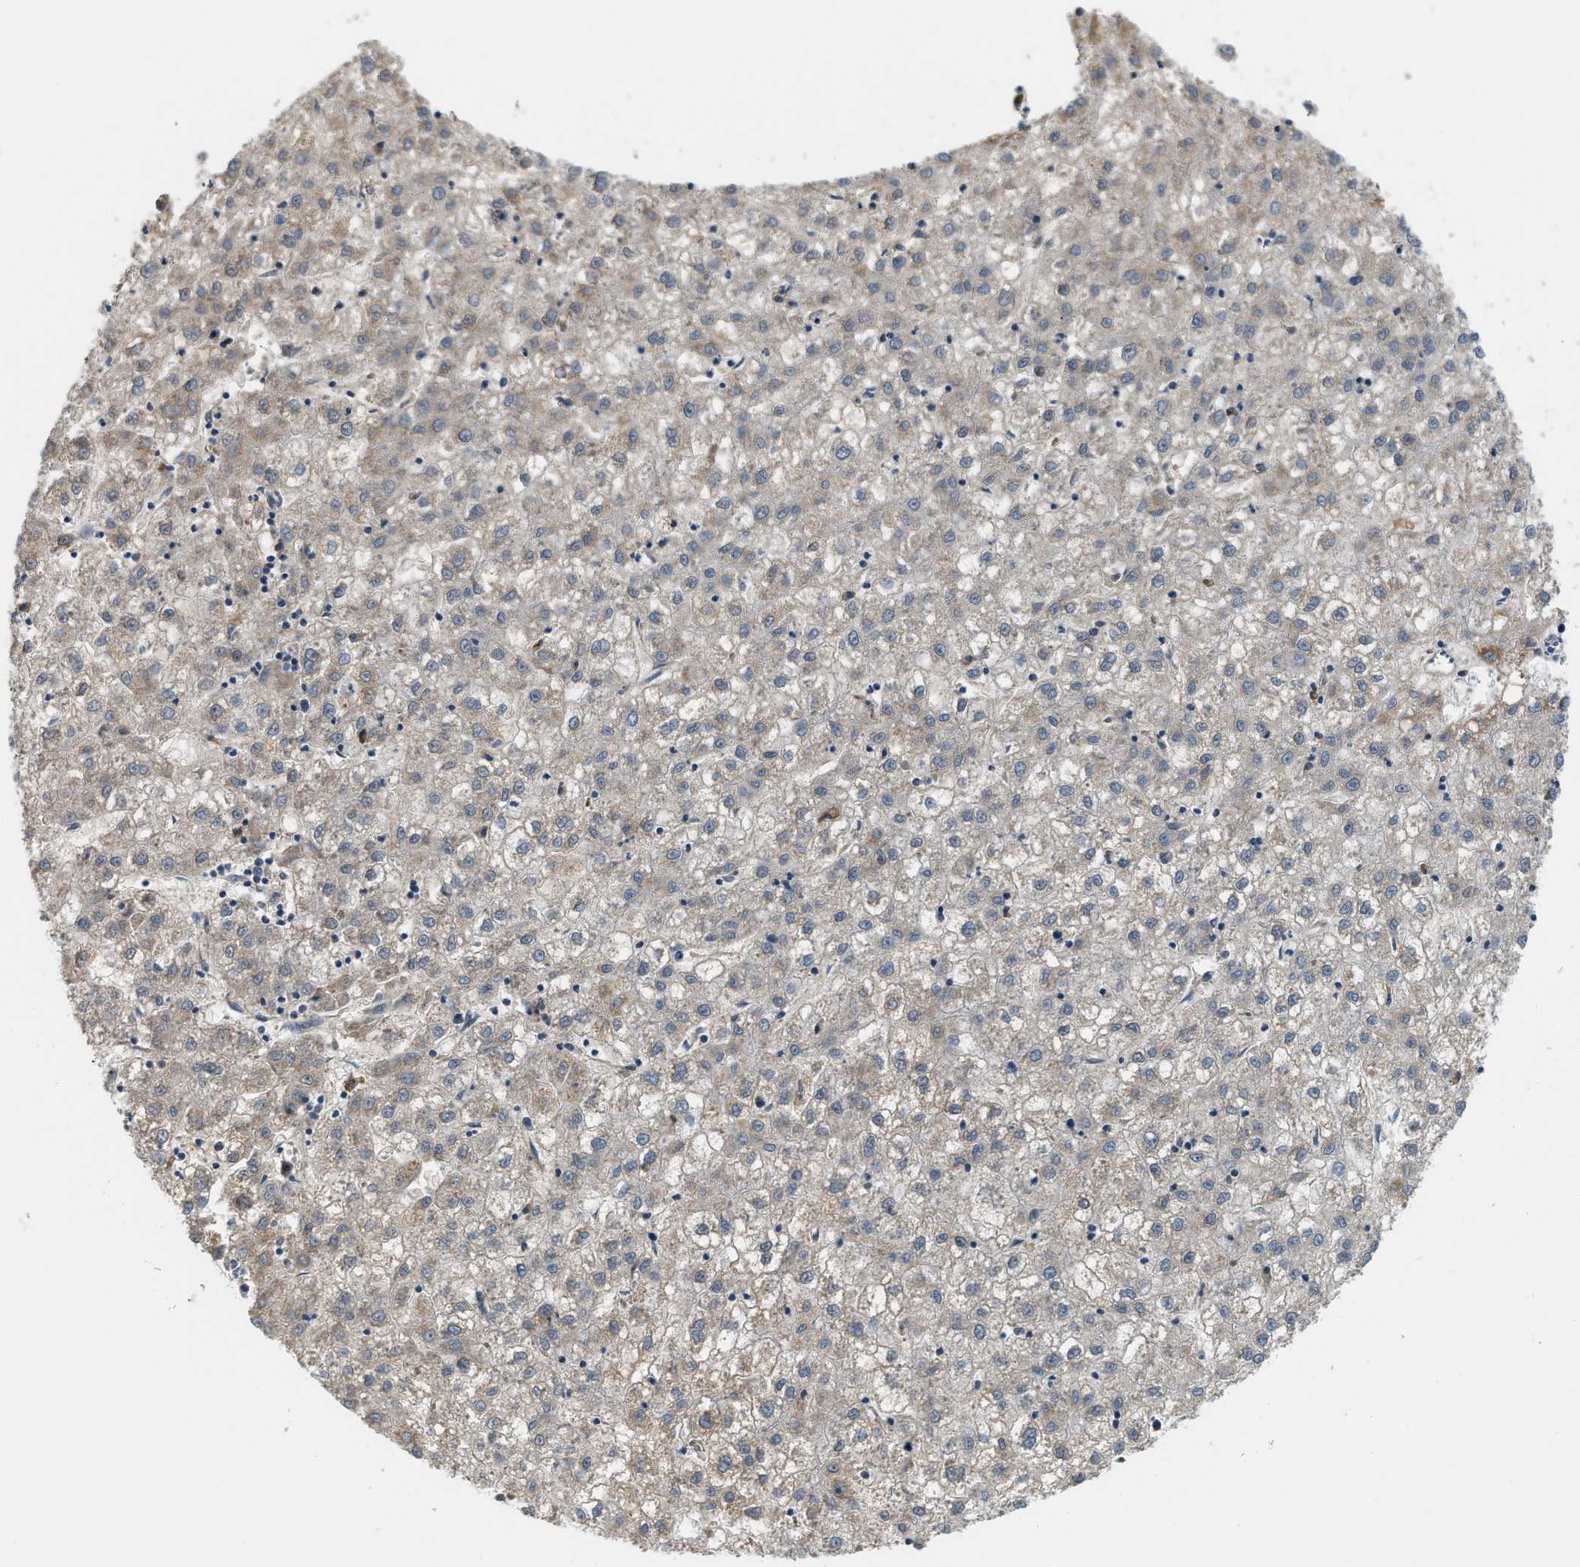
{"staining": {"intensity": "weak", "quantity": ">75%", "location": "cytoplasmic/membranous"}, "tissue": "liver cancer", "cell_type": "Tumor cells", "image_type": "cancer", "snomed": [{"axis": "morphology", "description": "Carcinoma, Hepatocellular, NOS"}, {"axis": "topography", "description": "Liver"}], "caption": "IHC of liver cancer (hepatocellular carcinoma) displays low levels of weak cytoplasmic/membranous staining in approximately >75% of tumor cells.", "gene": "STARD3NL", "patient": {"sex": "male", "age": 72}}